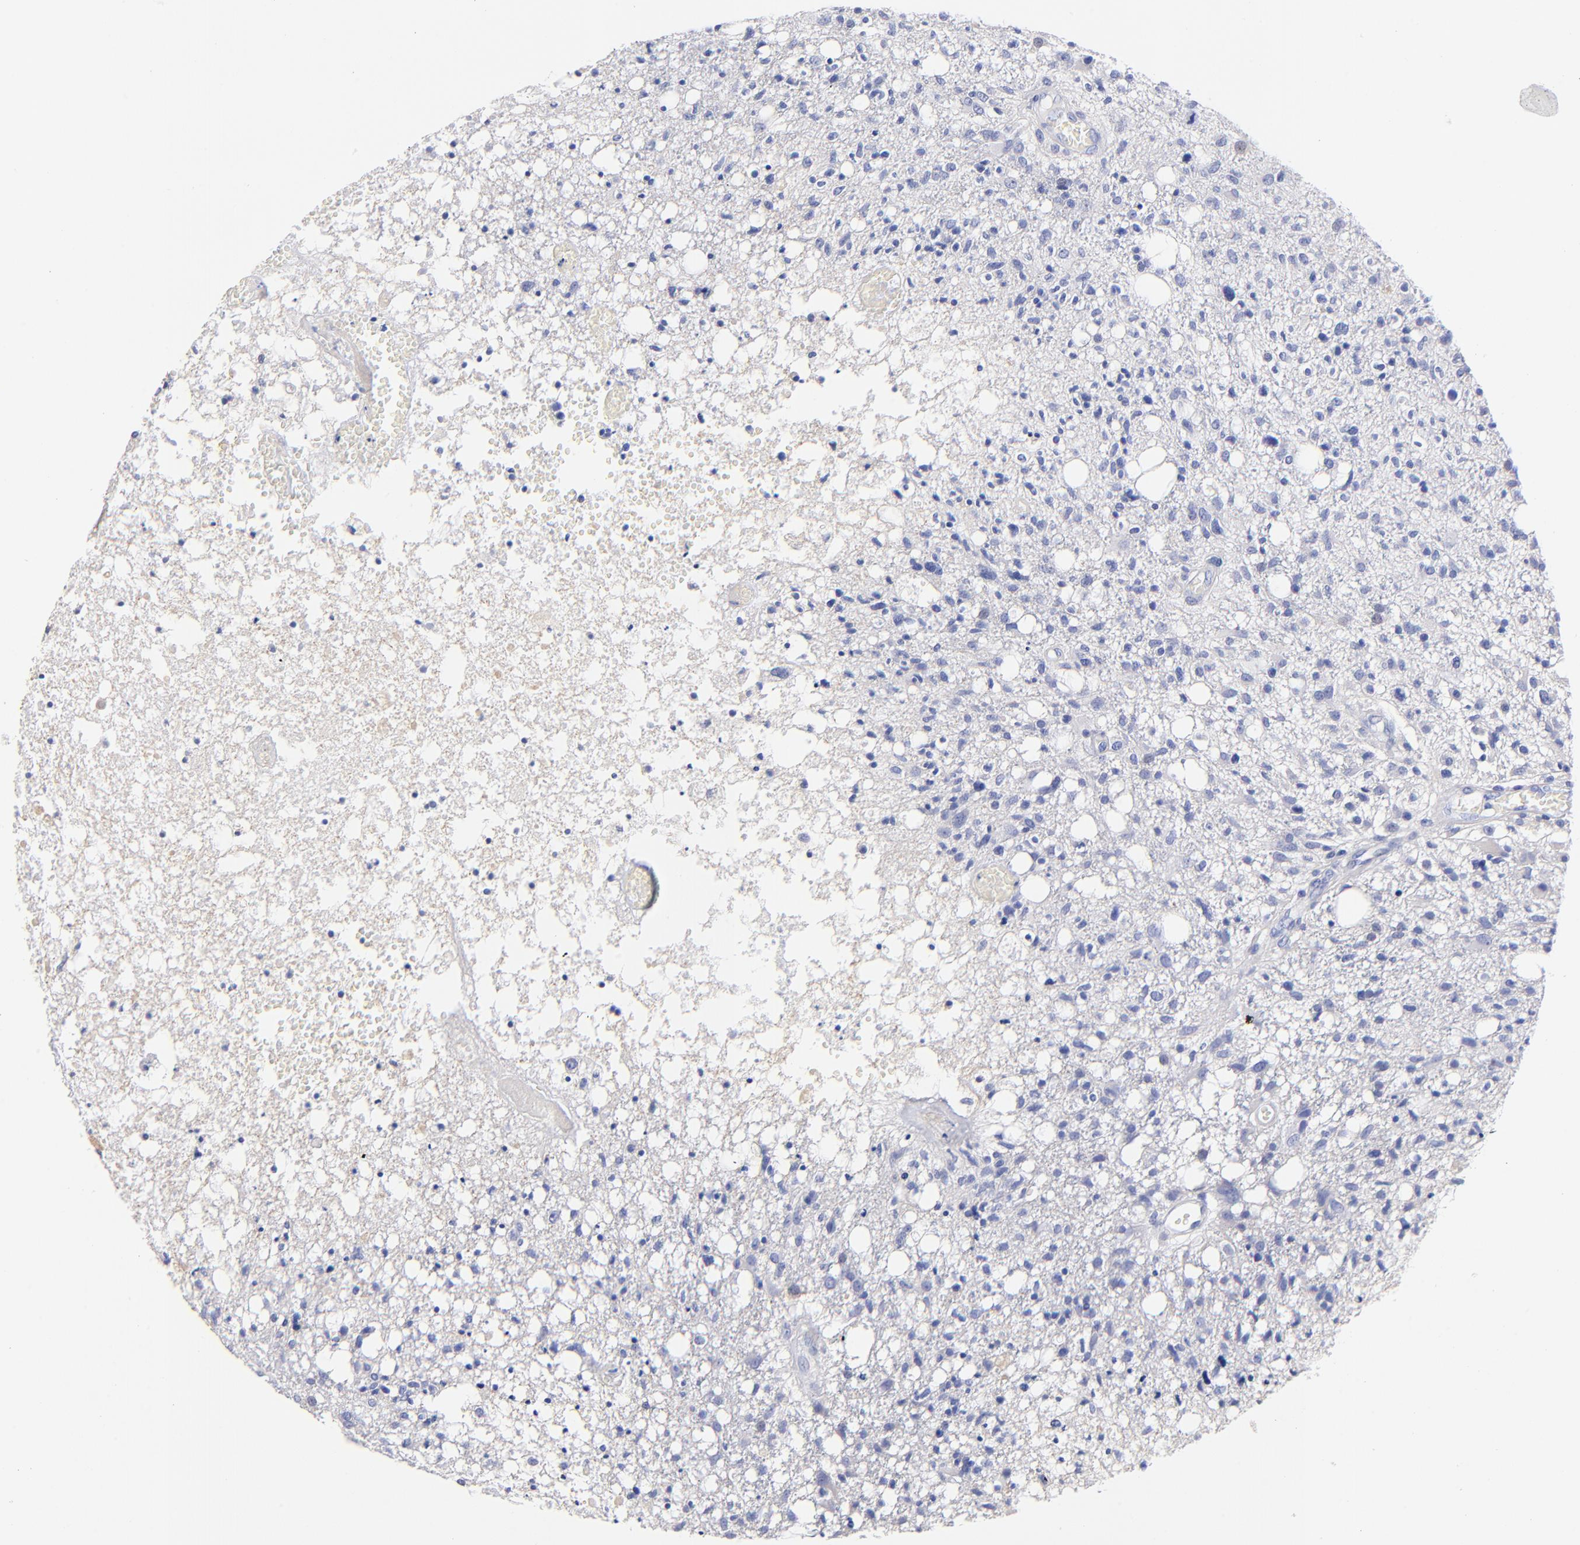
{"staining": {"intensity": "negative", "quantity": "none", "location": "none"}, "tissue": "glioma", "cell_type": "Tumor cells", "image_type": "cancer", "snomed": [{"axis": "morphology", "description": "Glioma, malignant, High grade"}, {"axis": "topography", "description": "Cerebral cortex"}], "caption": "Histopathology image shows no protein positivity in tumor cells of glioma tissue.", "gene": "HORMAD2", "patient": {"sex": "male", "age": 76}}